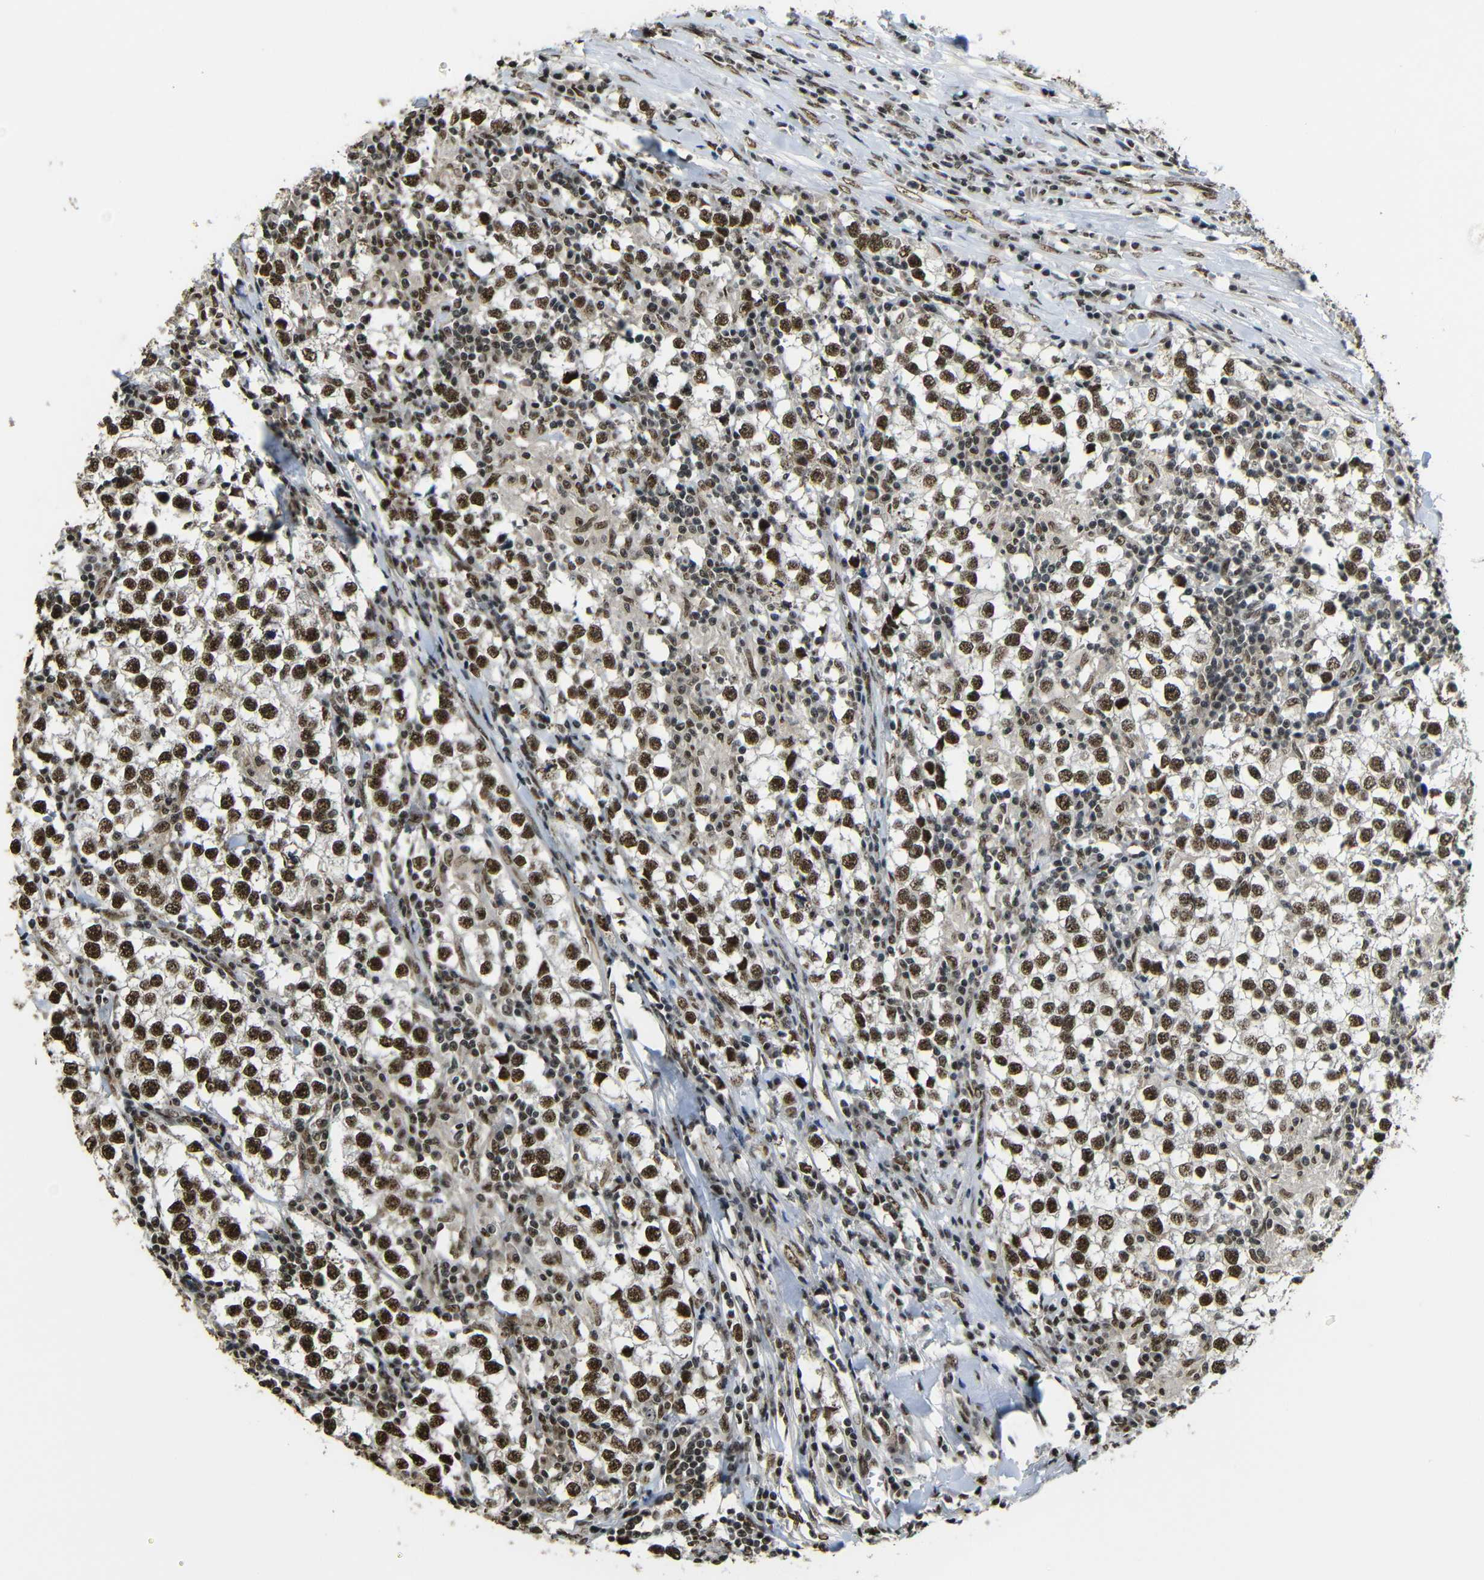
{"staining": {"intensity": "strong", "quantity": ">75%", "location": "cytoplasmic/membranous,nuclear"}, "tissue": "testis cancer", "cell_type": "Tumor cells", "image_type": "cancer", "snomed": [{"axis": "morphology", "description": "Seminoma, NOS"}, {"axis": "morphology", "description": "Carcinoma, Embryonal, NOS"}, {"axis": "topography", "description": "Testis"}], "caption": "IHC of human seminoma (testis) reveals high levels of strong cytoplasmic/membranous and nuclear positivity in about >75% of tumor cells.", "gene": "TCF7L2", "patient": {"sex": "male", "age": 36}}